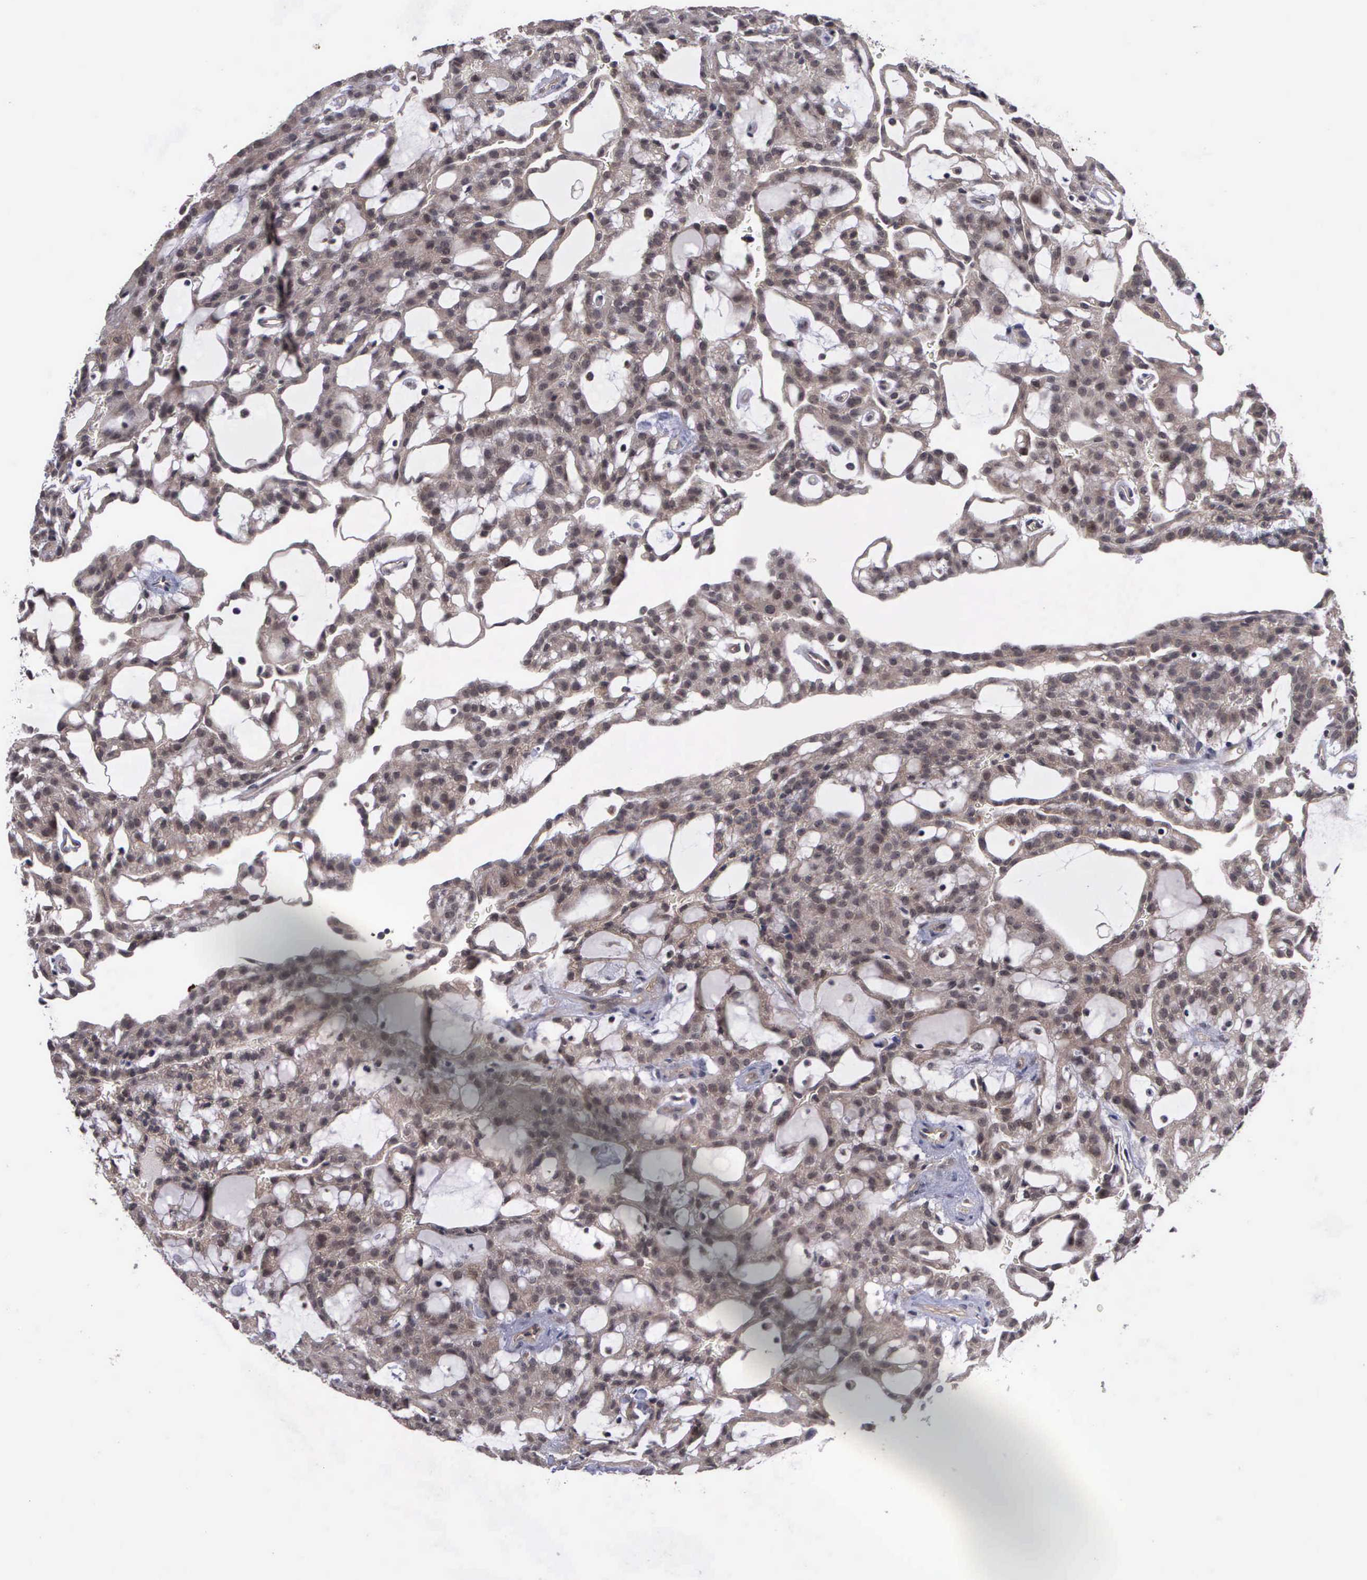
{"staining": {"intensity": "weak", "quantity": "25%-75%", "location": "cytoplasmic/membranous,nuclear"}, "tissue": "renal cancer", "cell_type": "Tumor cells", "image_type": "cancer", "snomed": [{"axis": "morphology", "description": "Adenocarcinoma, NOS"}, {"axis": "topography", "description": "Kidney"}], "caption": "Immunohistochemical staining of human renal cancer (adenocarcinoma) demonstrates low levels of weak cytoplasmic/membranous and nuclear protein expression in about 25%-75% of tumor cells.", "gene": "MAP3K9", "patient": {"sex": "male", "age": 63}}